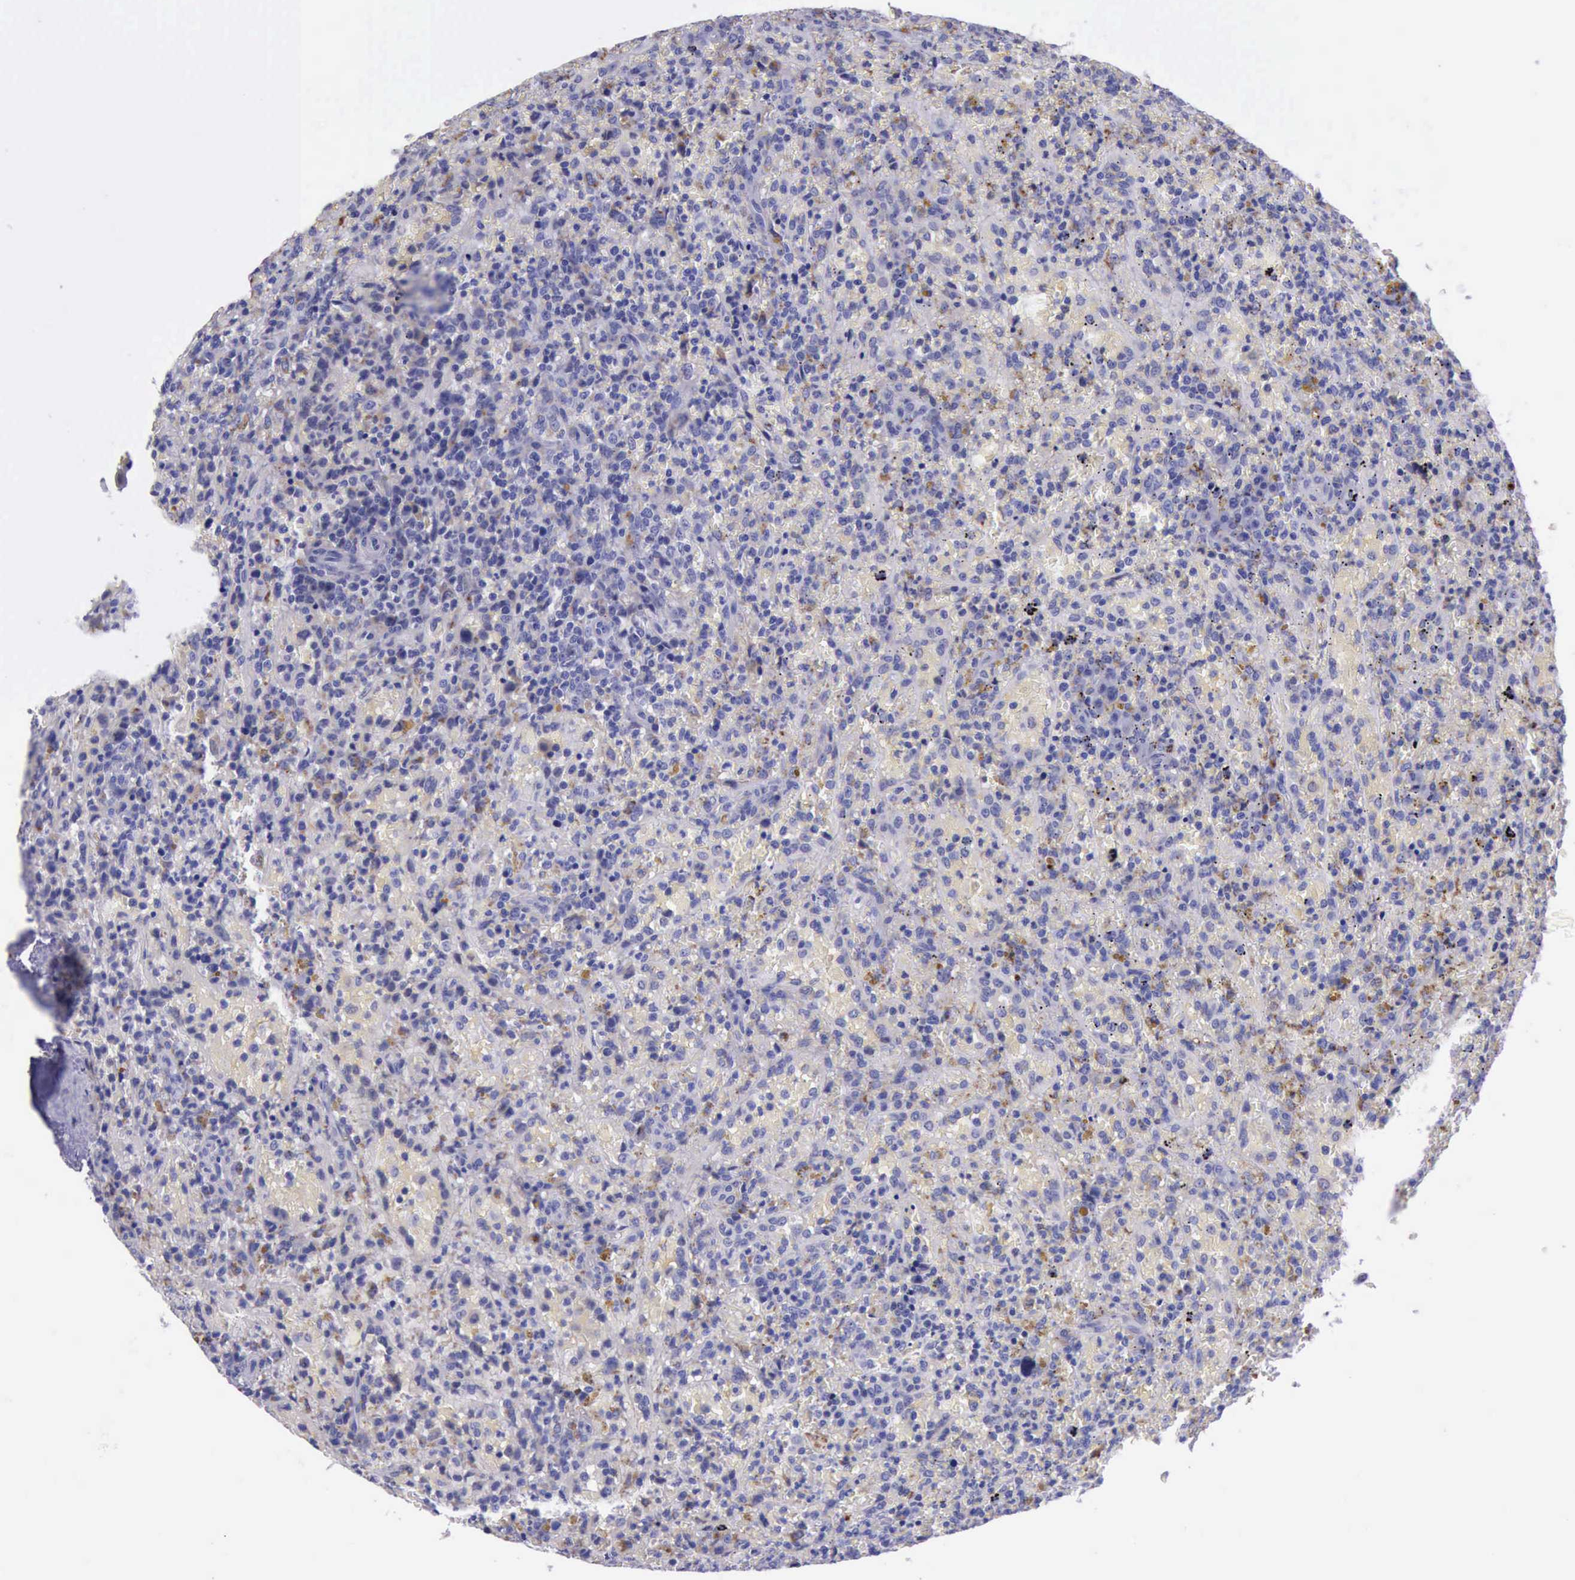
{"staining": {"intensity": "weak", "quantity": "<25%", "location": "cytoplasmic/membranous"}, "tissue": "lymphoma", "cell_type": "Tumor cells", "image_type": "cancer", "snomed": [{"axis": "morphology", "description": "Malignant lymphoma, non-Hodgkin's type, High grade"}, {"axis": "topography", "description": "Spleen"}, {"axis": "topography", "description": "Lymph node"}], "caption": "An IHC photomicrograph of lymphoma is shown. There is no staining in tumor cells of lymphoma.", "gene": "GLA", "patient": {"sex": "female", "age": 70}}